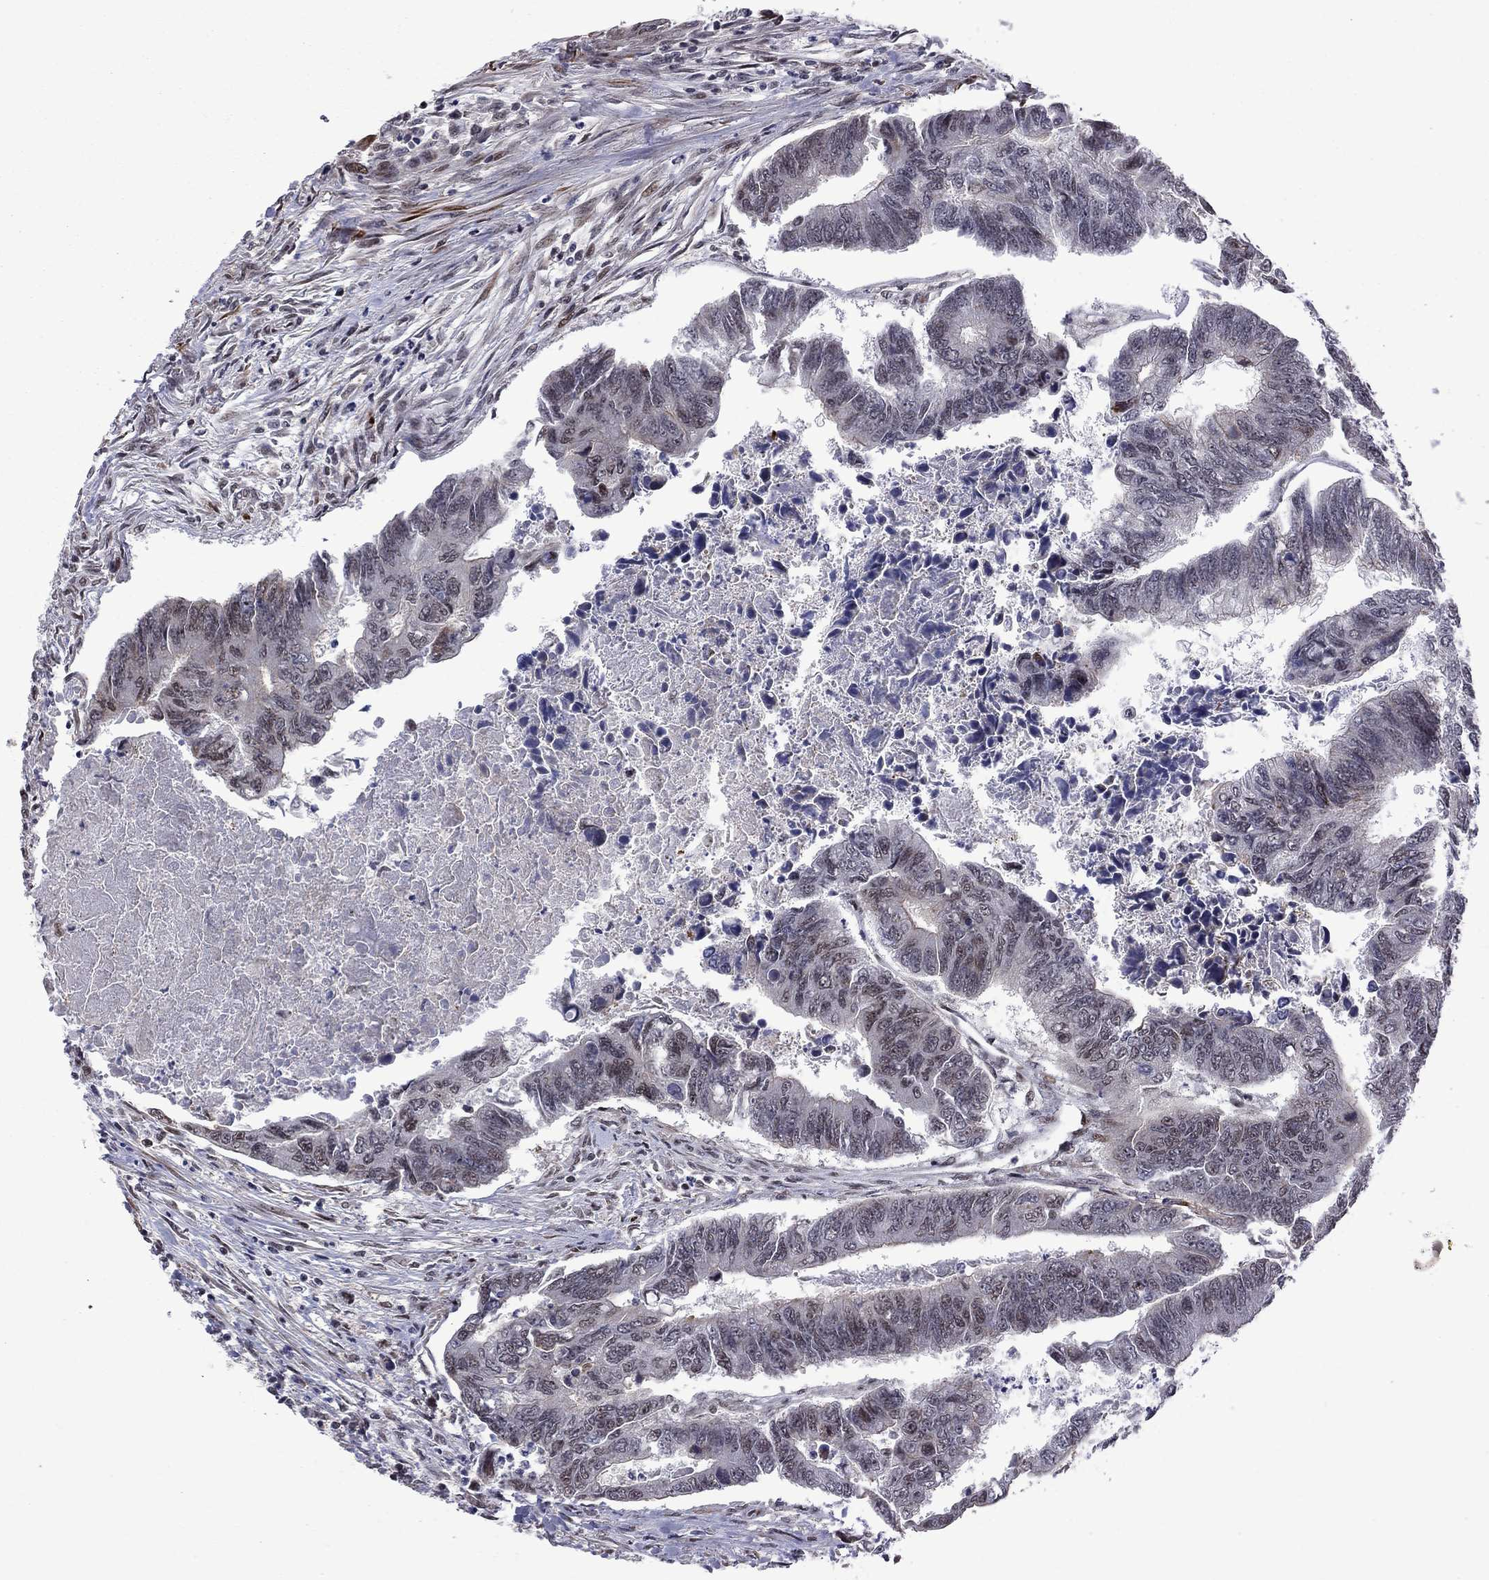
{"staining": {"intensity": "weak", "quantity": "<25%", "location": "nuclear"}, "tissue": "colorectal cancer", "cell_type": "Tumor cells", "image_type": "cancer", "snomed": [{"axis": "morphology", "description": "Adenocarcinoma, NOS"}, {"axis": "topography", "description": "Colon"}], "caption": "Colorectal cancer was stained to show a protein in brown. There is no significant positivity in tumor cells.", "gene": "BRF1", "patient": {"sex": "female", "age": 65}}